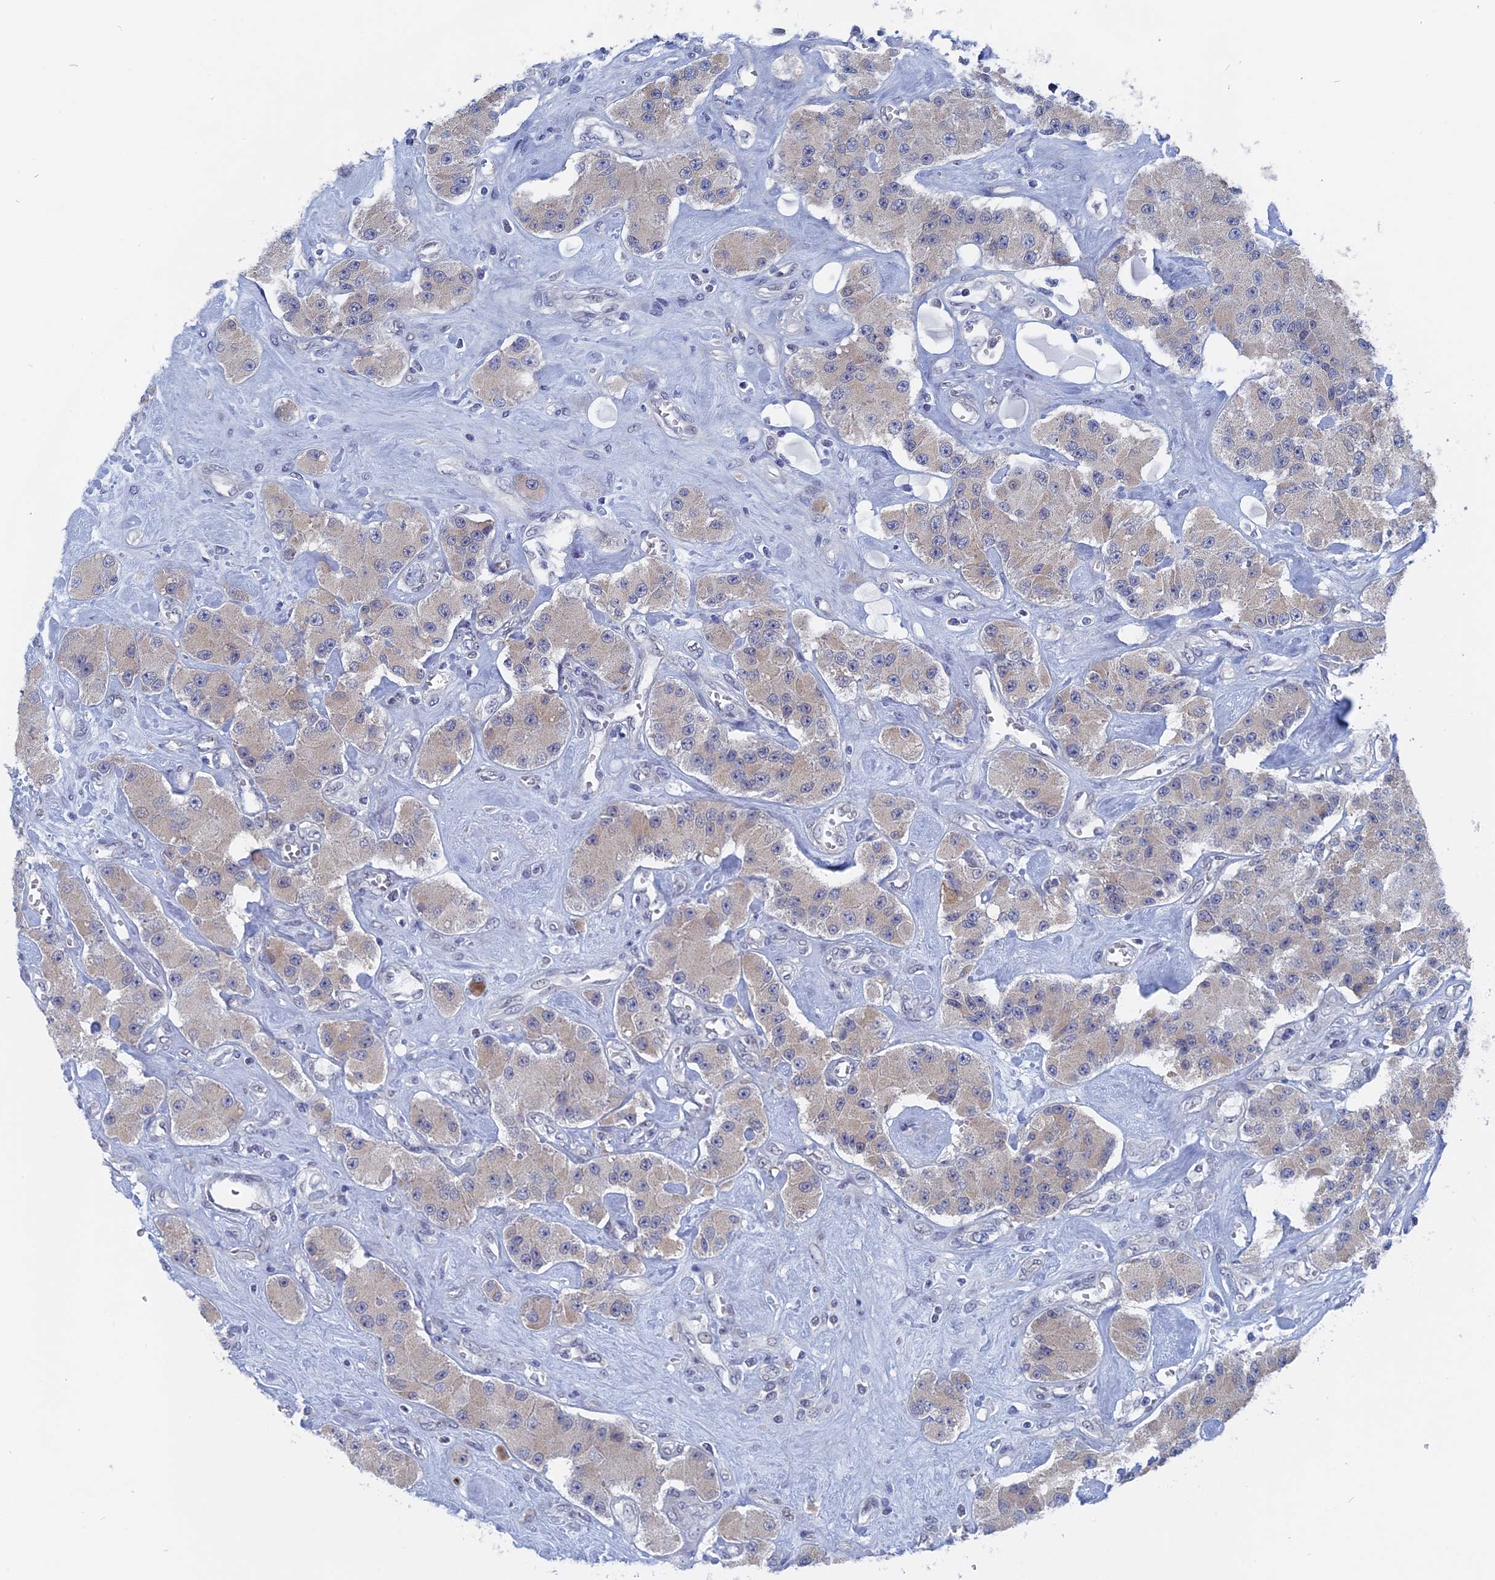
{"staining": {"intensity": "negative", "quantity": "none", "location": "none"}, "tissue": "carcinoid", "cell_type": "Tumor cells", "image_type": "cancer", "snomed": [{"axis": "morphology", "description": "Carcinoid, malignant, NOS"}, {"axis": "topography", "description": "Pancreas"}], "caption": "This is an immunohistochemistry (IHC) histopathology image of human carcinoid (malignant). There is no expression in tumor cells.", "gene": "MTRF1", "patient": {"sex": "male", "age": 41}}